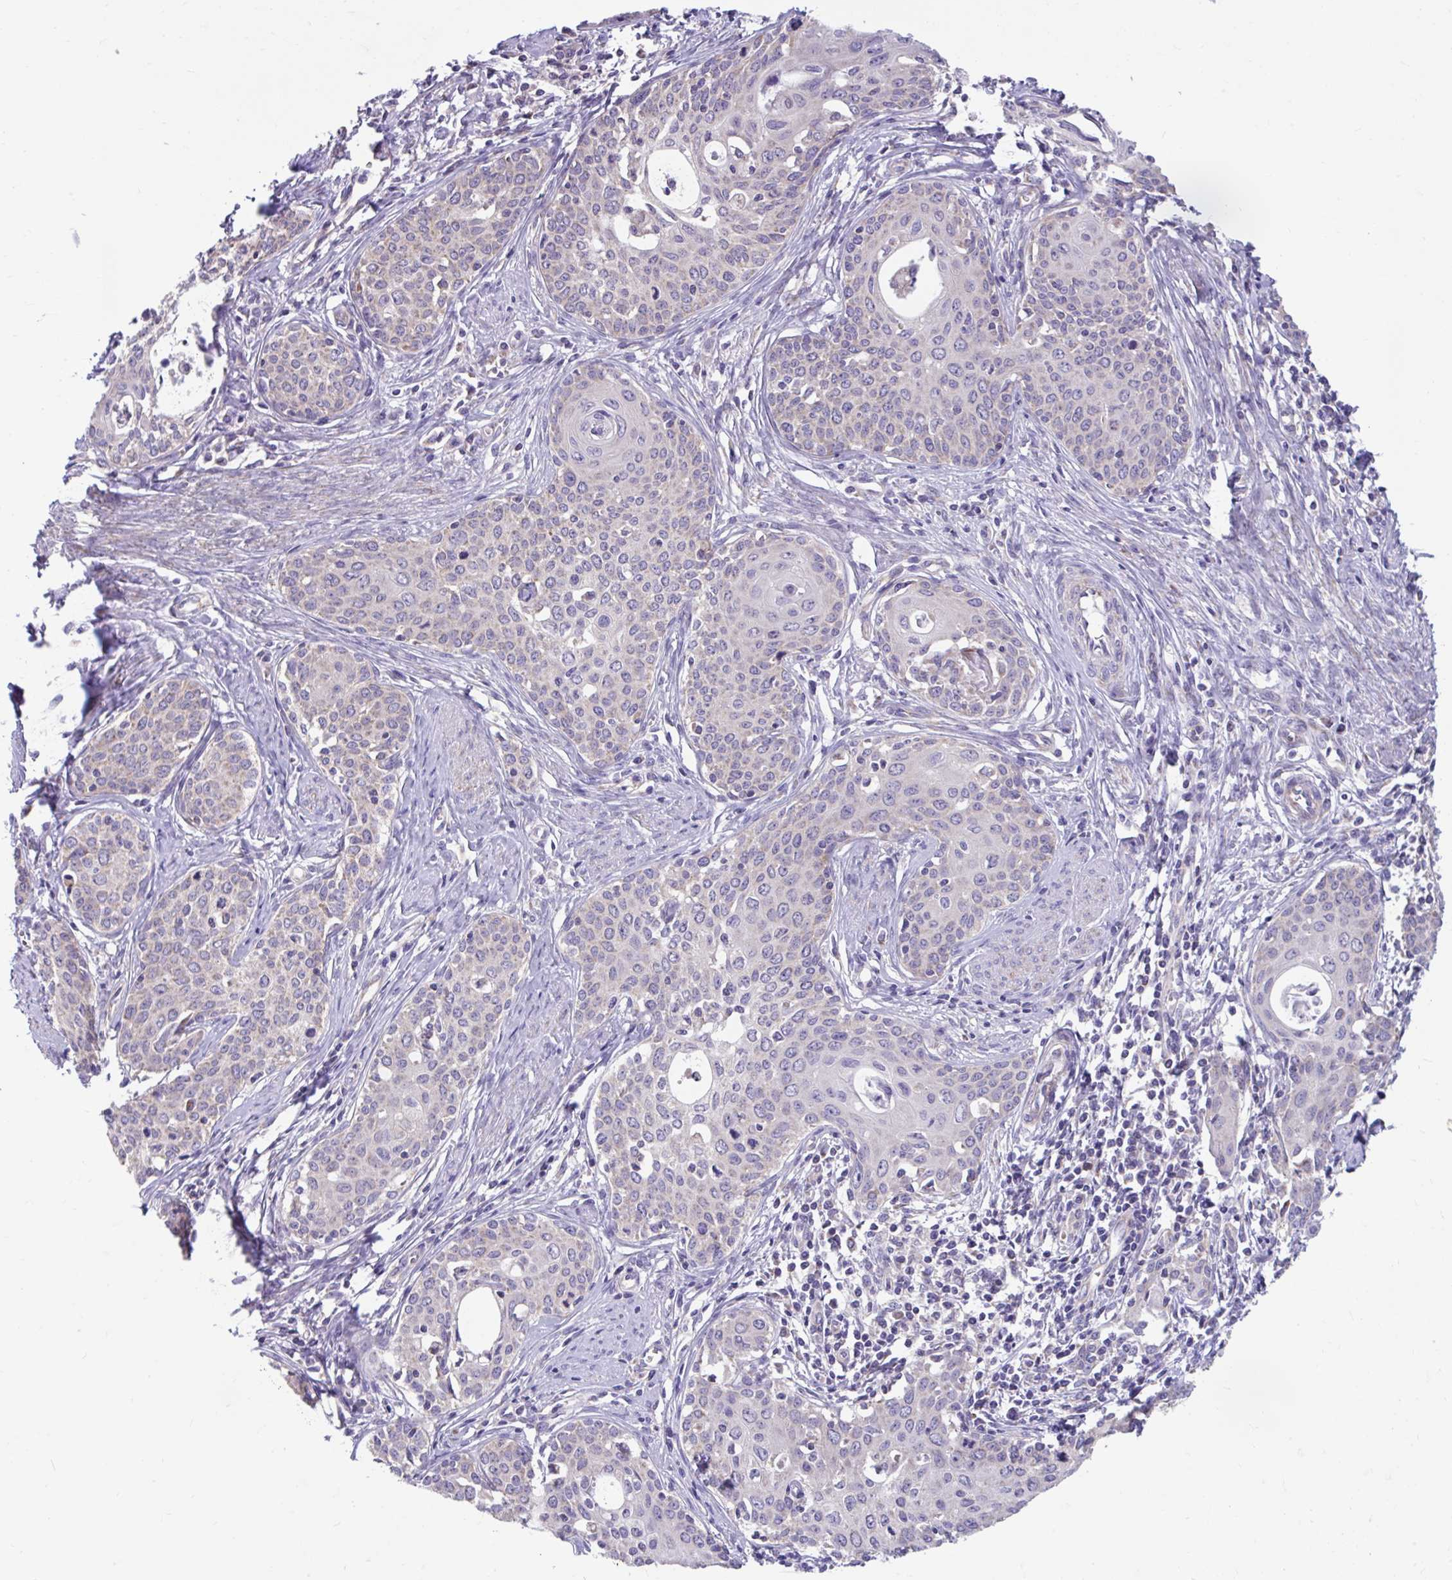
{"staining": {"intensity": "weak", "quantity": "<25%", "location": "cytoplasmic/membranous"}, "tissue": "cervical cancer", "cell_type": "Tumor cells", "image_type": "cancer", "snomed": [{"axis": "morphology", "description": "Squamous cell carcinoma, NOS"}, {"axis": "morphology", "description": "Adenocarcinoma, NOS"}, {"axis": "topography", "description": "Cervix"}], "caption": "Immunohistochemical staining of cervical squamous cell carcinoma displays no significant expression in tumor cells.", "gene": "LINGO4", "patient": {"sex": "female", "age": 52}}